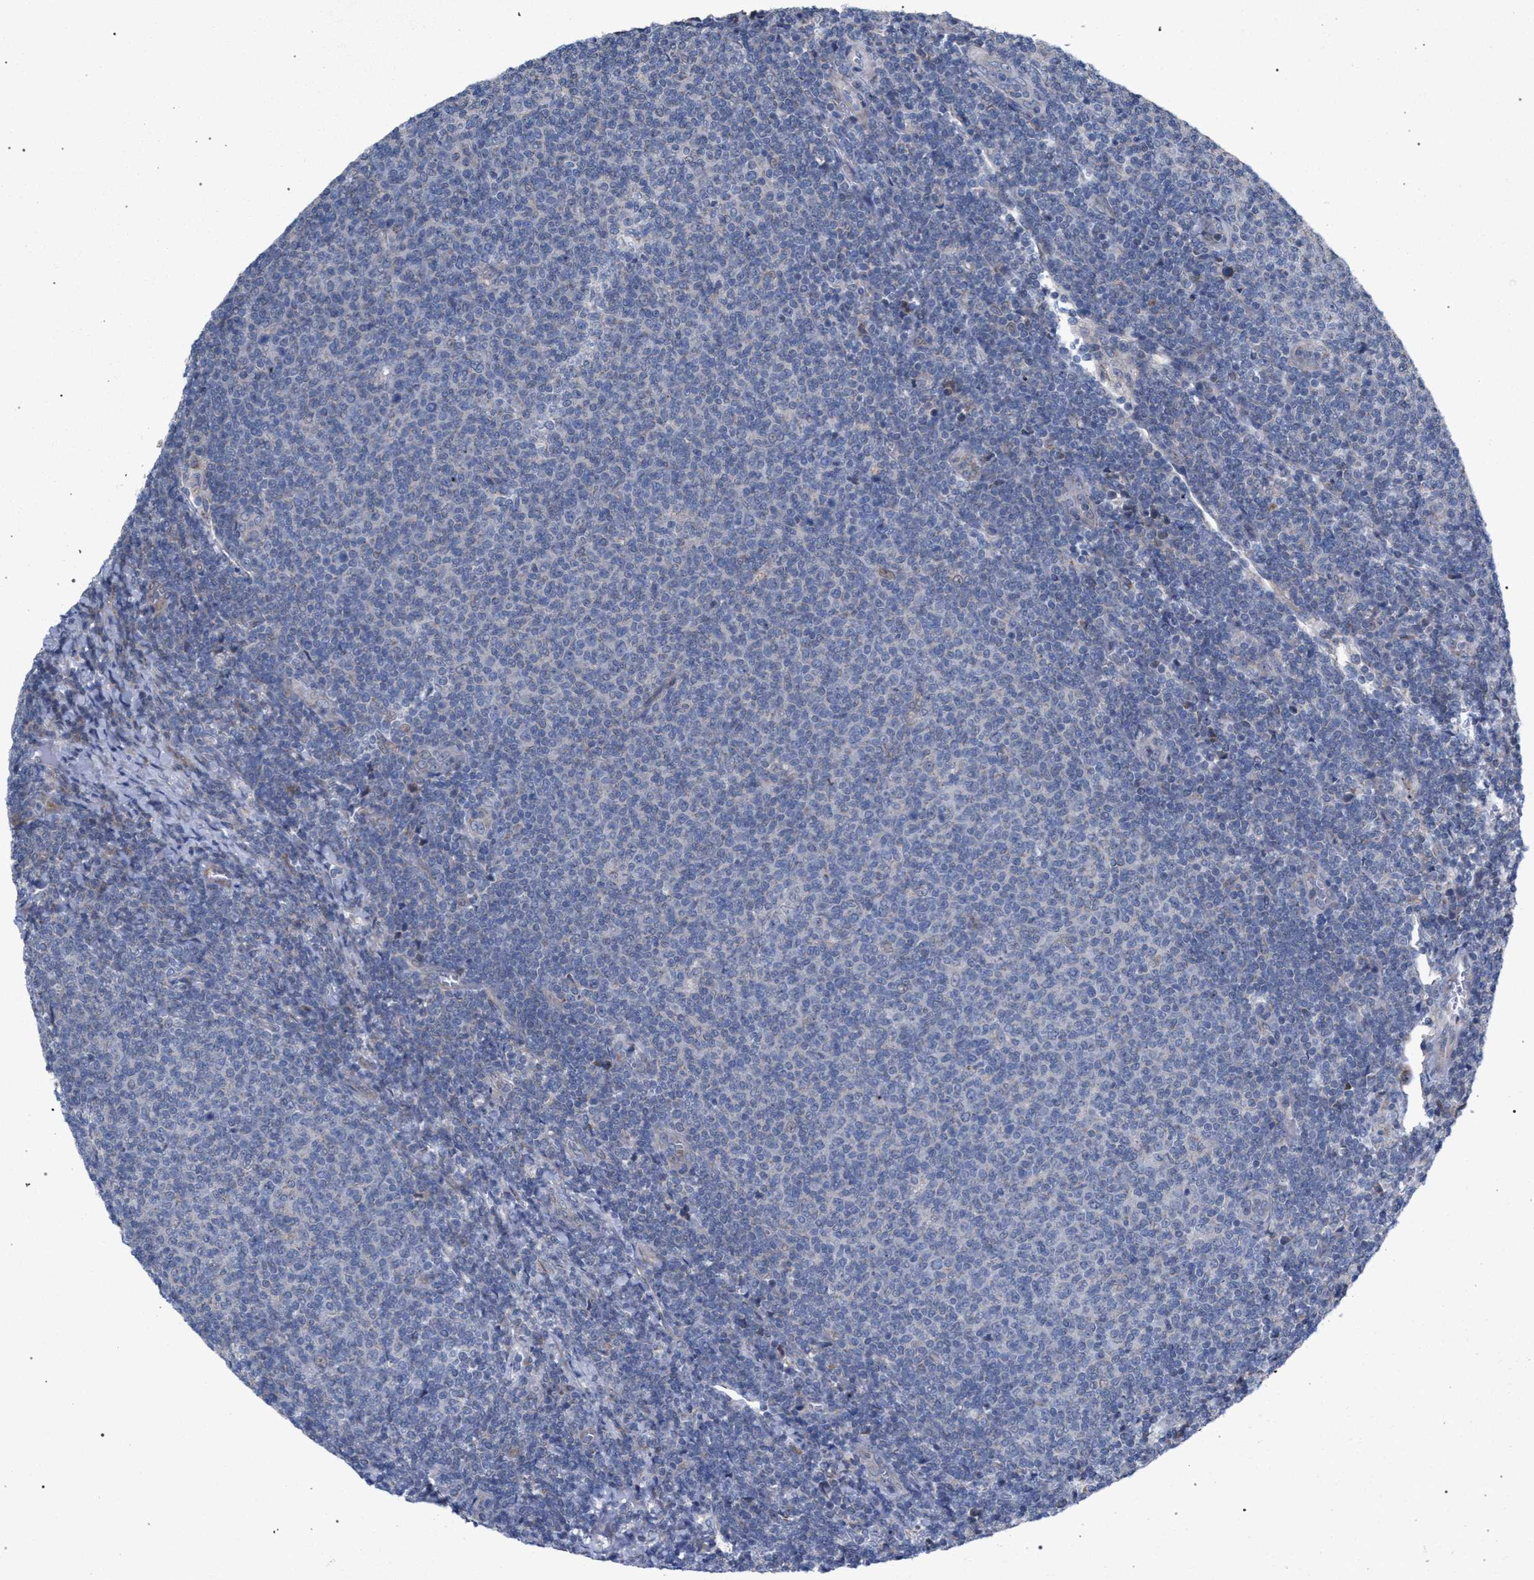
{"staining": {"intensity": "negative", "quantity": "none", "location": "none"}, "tissue": "lymphoma", "cell_type": "Tumor cells", "image_type": "cancer", "snomed": [{"axis": "morphology", "description": "Malignant lymphoma, non-Hodgkin's type, Low grade"}, {"axis": "topography", "description": "Lymph node"}], "caption": "IHC of human malignant lymphoma, non-Hodgkin's type (low-grade) shows no positivity in tumor cells.", "gene": "RNF135", "patient": {"sex": "male", "age": 66}}